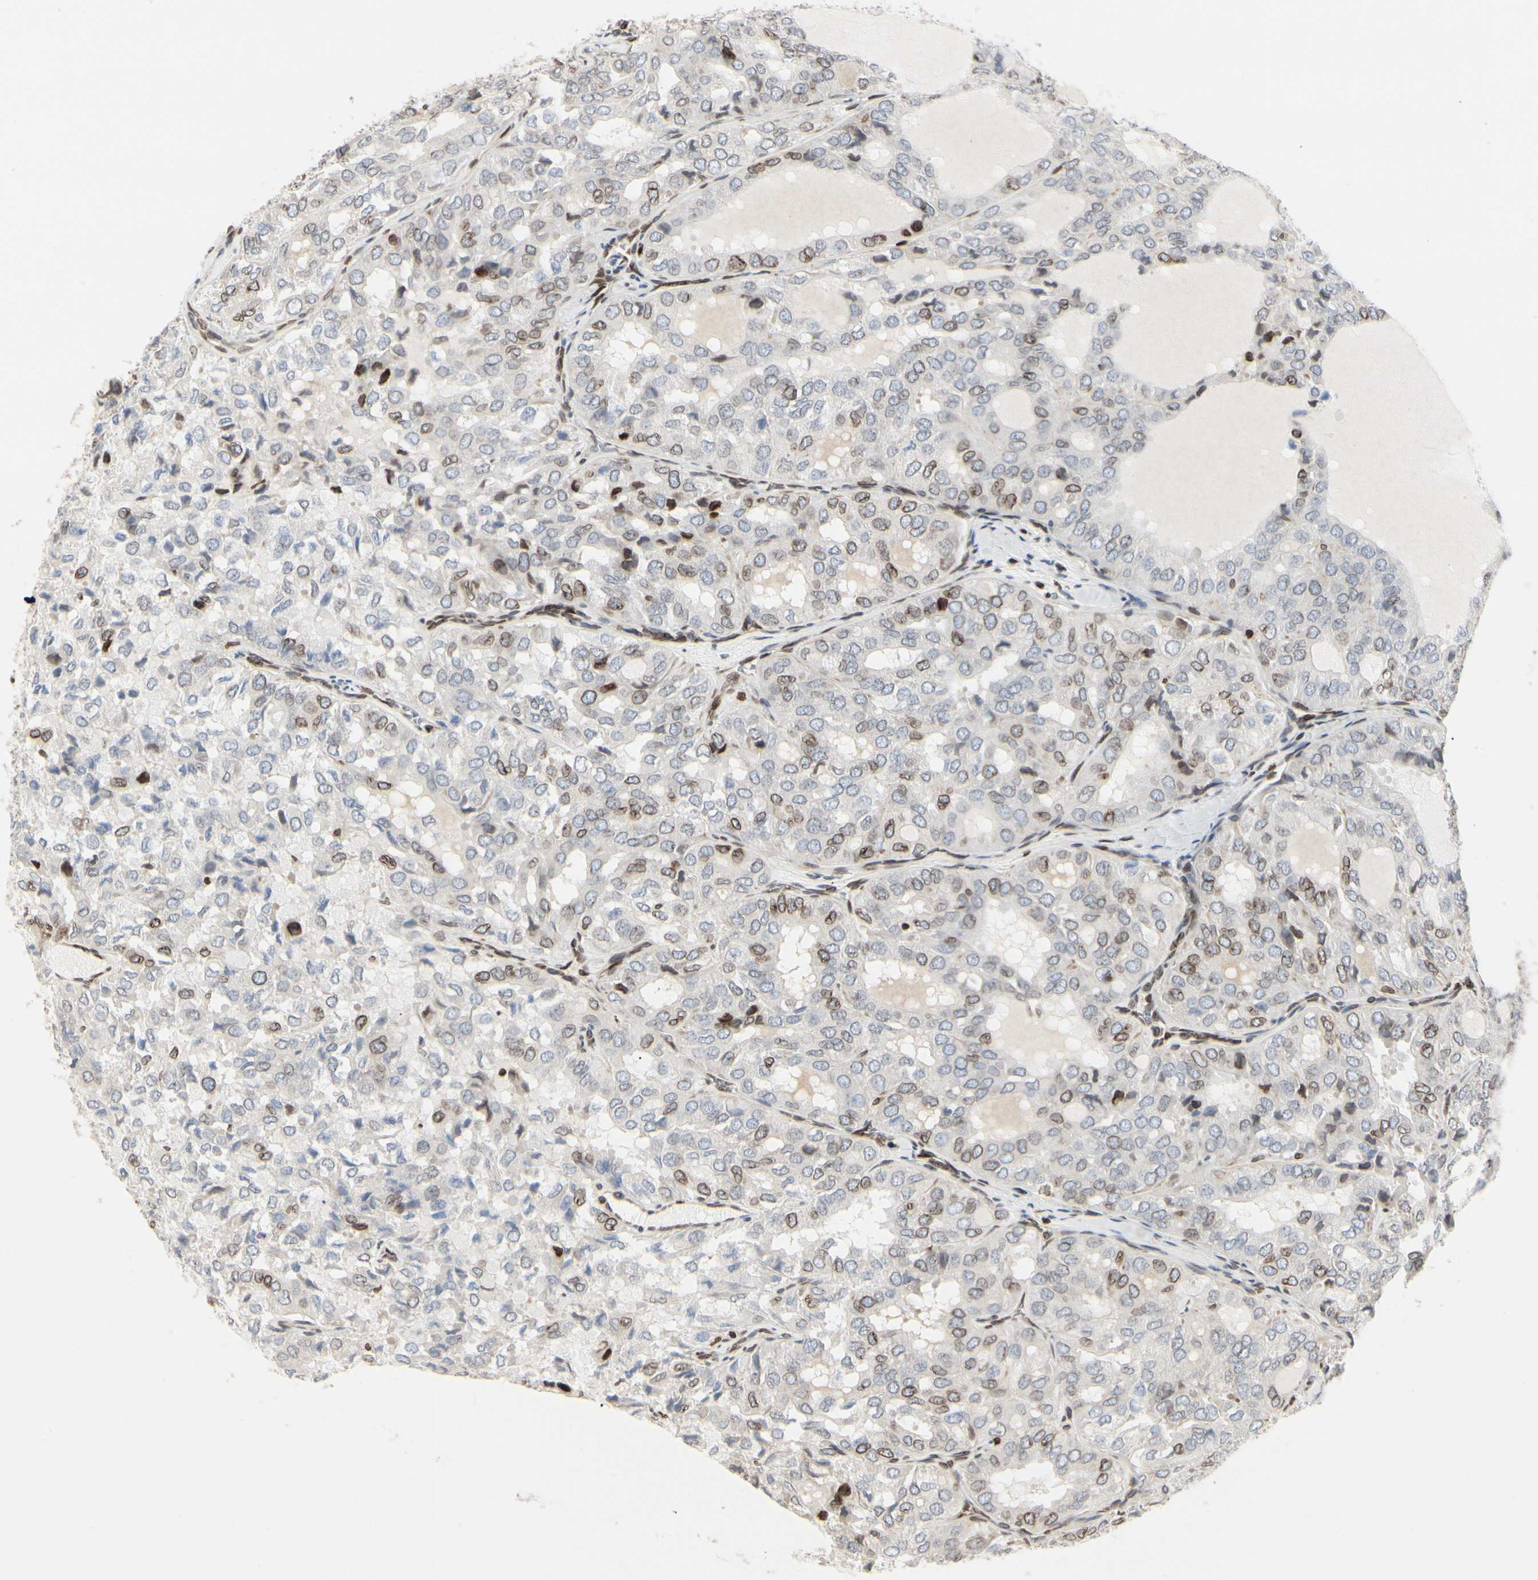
{"staining": {"intensity": "moderate", "quantity": "<25%", "location": "cytoplasmic/membranous"}, "tissue": "thyroid cancer", "cell_type": "Tumor cells", "image_type": "cancer", "snomed": [{"axis": "morphology", "description": "Follicular adenoma carcinoma, NOS"}, {"axis": "topography", "description": "Thyroid gland"}], "caption": "DAB immunohistochemical staining of thyroid cancer (follicular adenoma carcinoma) reveals moderate cytoplasmic/membranous protein positivity in about <25% of tumor cells. (DAB IHC with brightfield microscopy, high magnification).", "gene": "TMPO", "patient": {"sex": "male", "age": 75}}